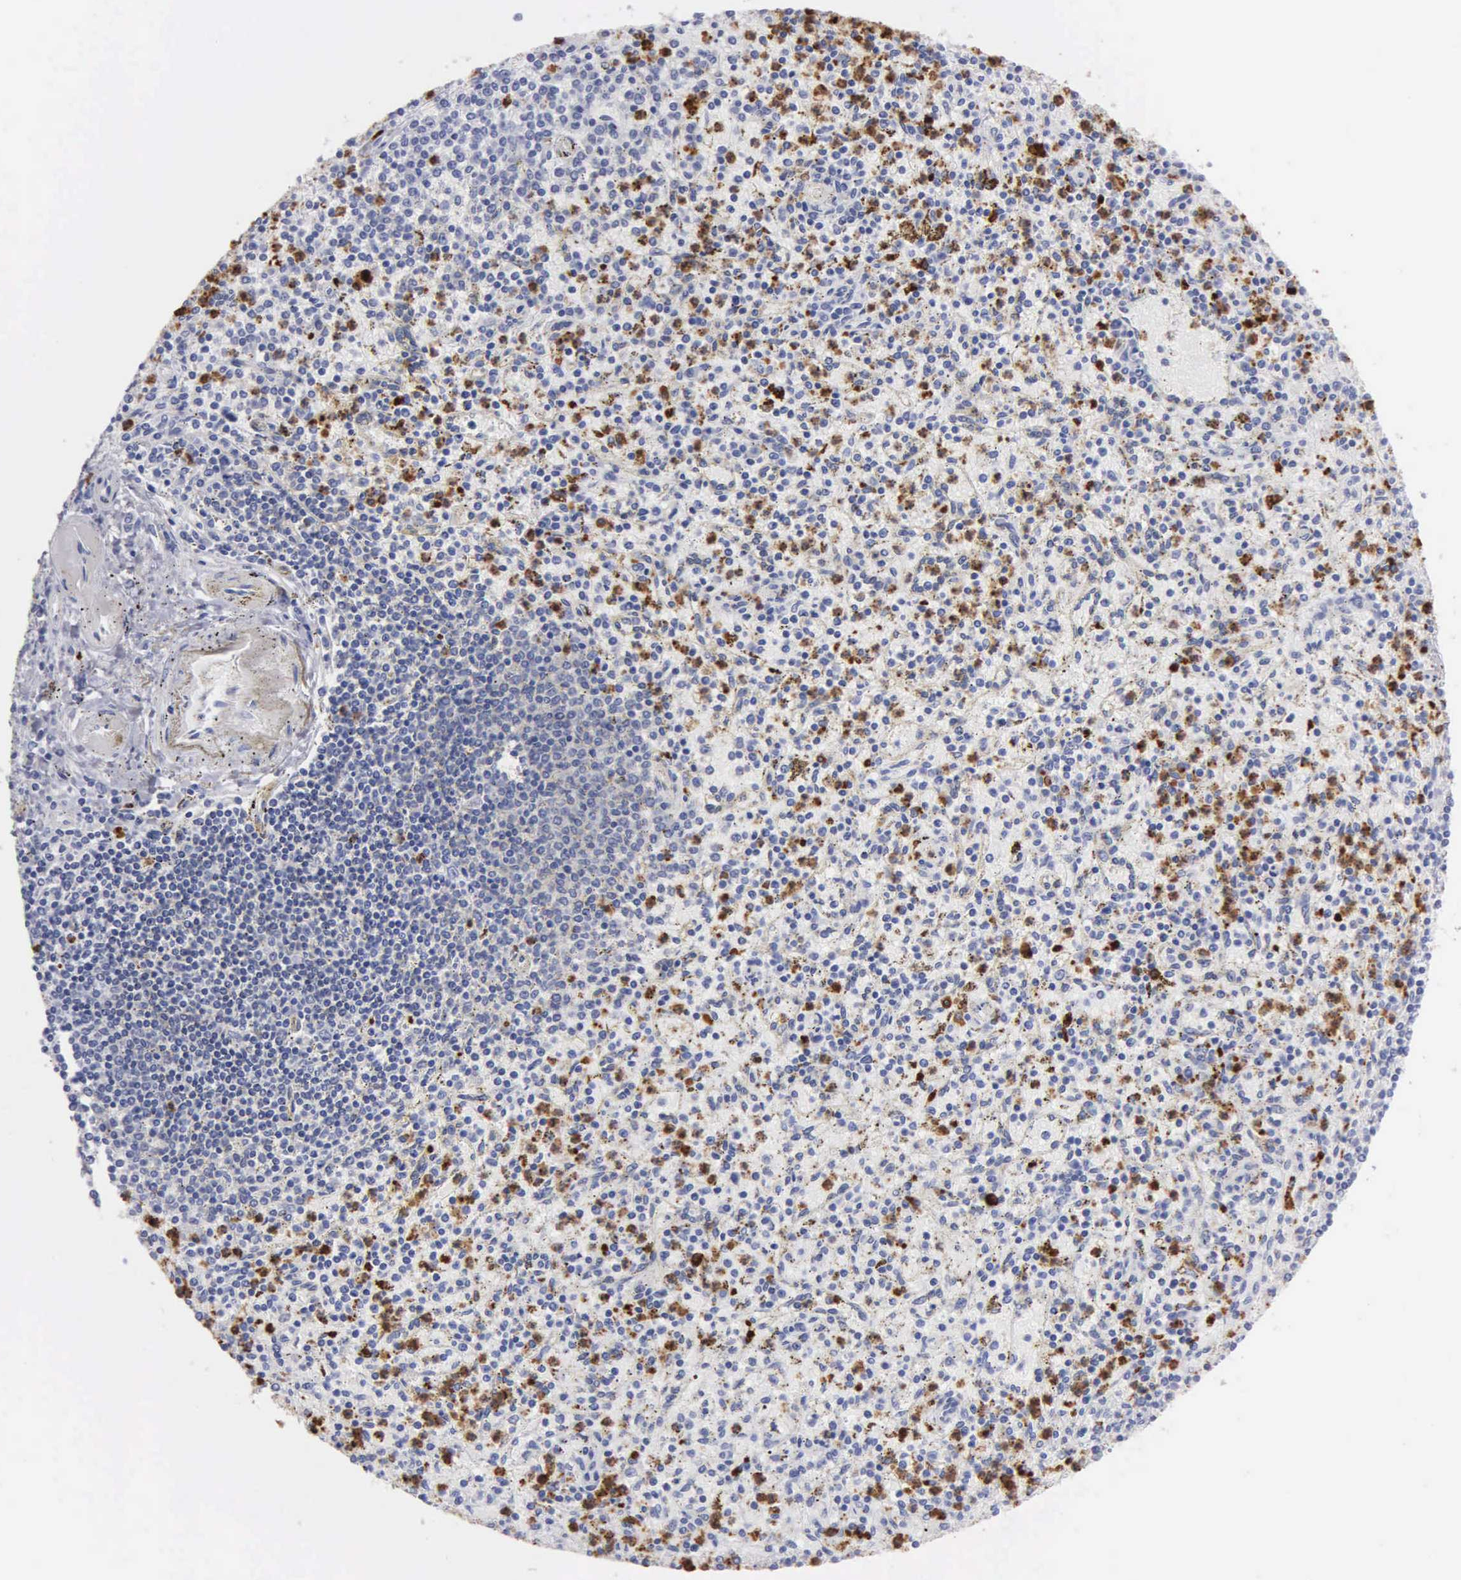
{"staining": {"intensity": "strong", "quantity": "<25%", "location": "cytoplasmic/membranous"}, "tissue": "spleen", "cell_type": "Cells in red pulp", "image_type": "normal", "snomed": [{"axis": "morphology", "description": "Normal tissue, NOS"}, {"axis": "topography", "description": "Spleen"}], "caption": "The immunohistochemical stain highlights strong cytoplasmic/membranous staining in cells in red pulp of unremarkable spleen. The staining is performed using DAB (3,3'-diaminobenzidine) brown chromogen to label protein expression. The nuclei are counter-stained blue using hematoxylin.", "gene": "CTSG", "patient": {"sex": "male", "age": 72}}